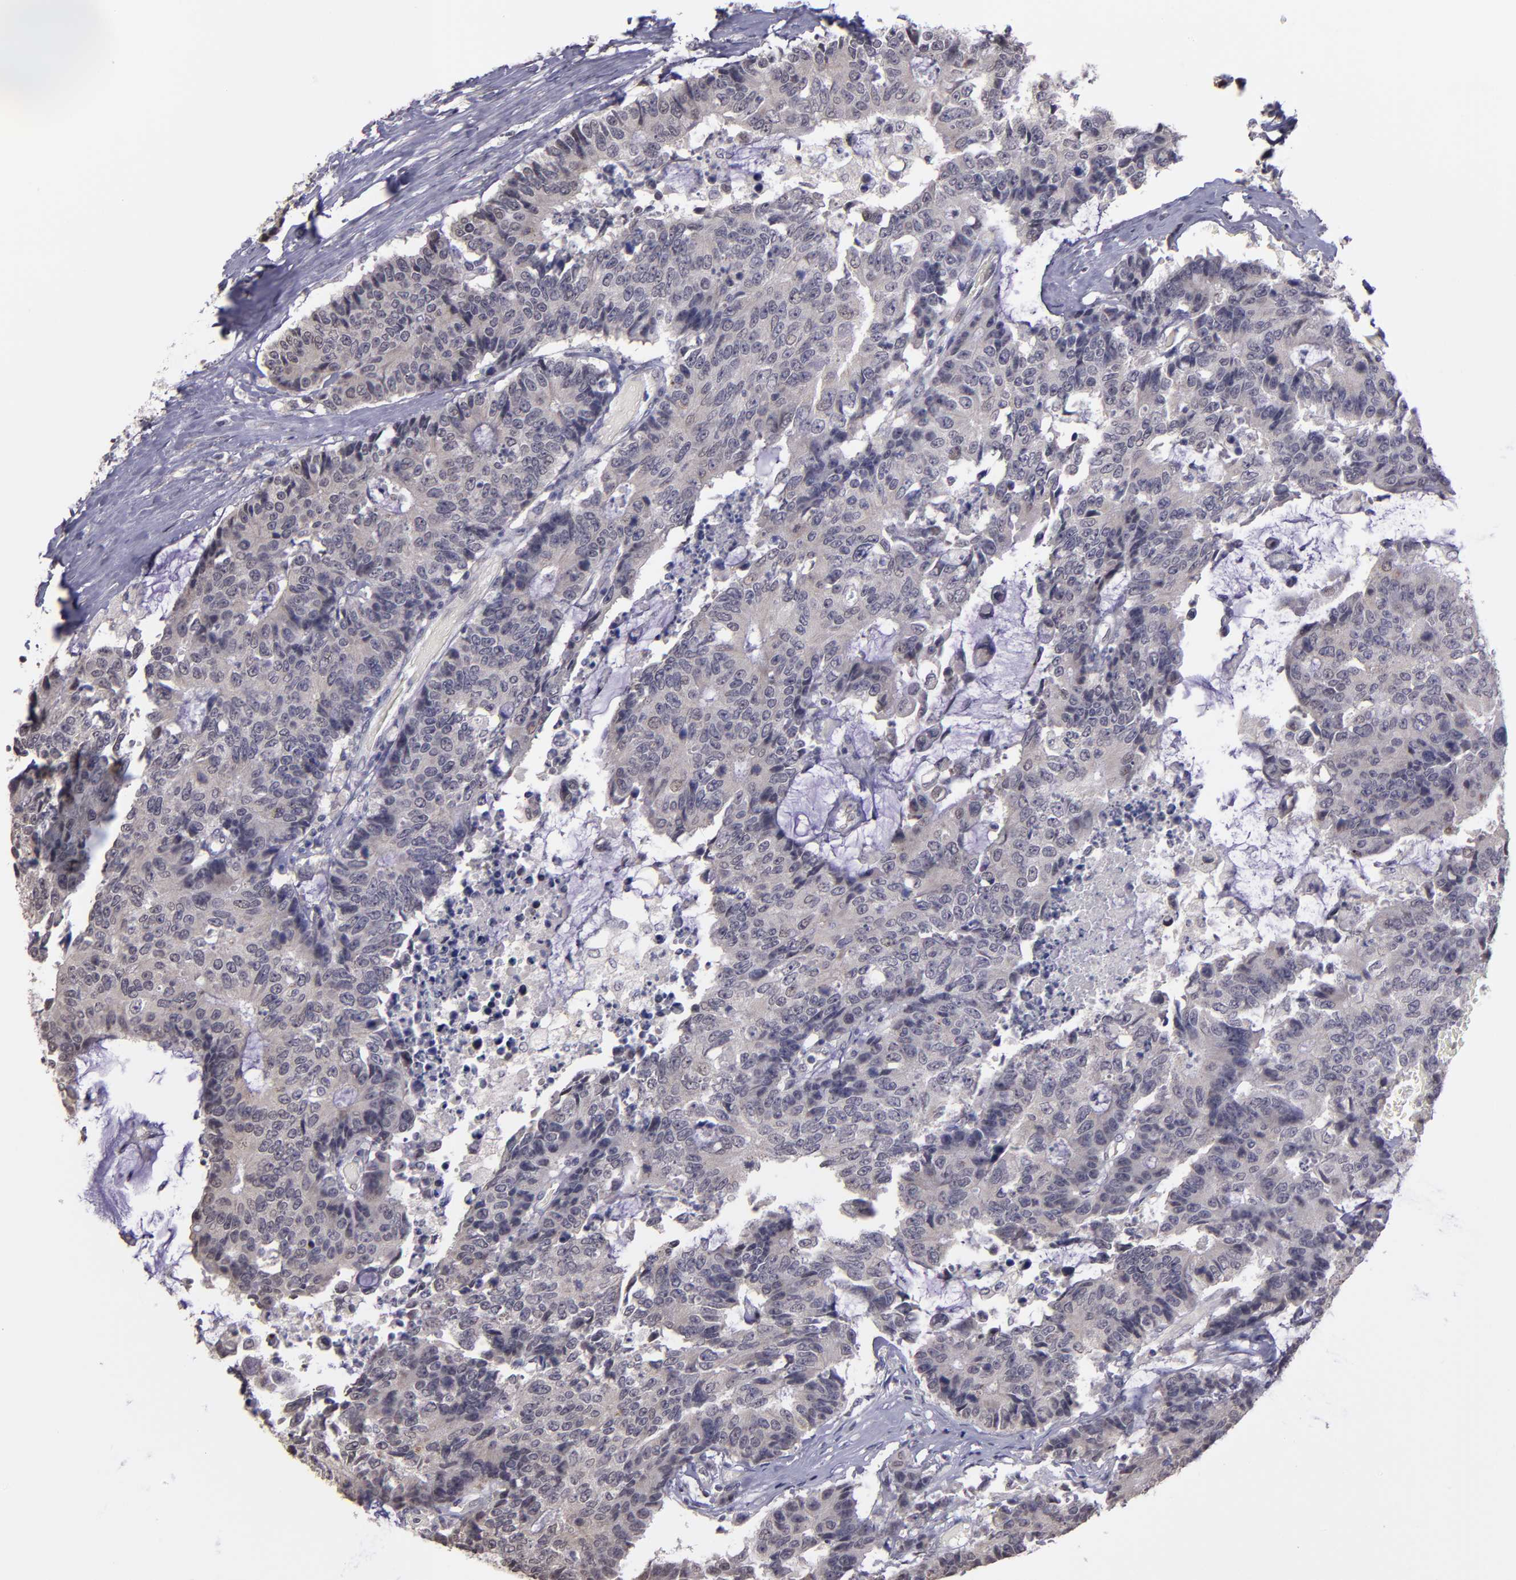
{"staining": {"intensity": "weak", "quantity": ">75%", "location": "cytoplasmic/membranous"}, "tissue": "colorectal cancer", "cell_type": "Tumor cells", "image_type": "cancer", "snomed": [{"axis": "morphology", "description": "Adenocarcinoma, NOS"}, {"axis": "topography", "description": "Colon"}], "caption": "An image of human colorectal adenocarcinoma stained for a protein displays weak cytoplasmic/membranous brown staining in tumor cells.", "gene": "NRXN3", "patient": {"sex": "female", "age": 86}}